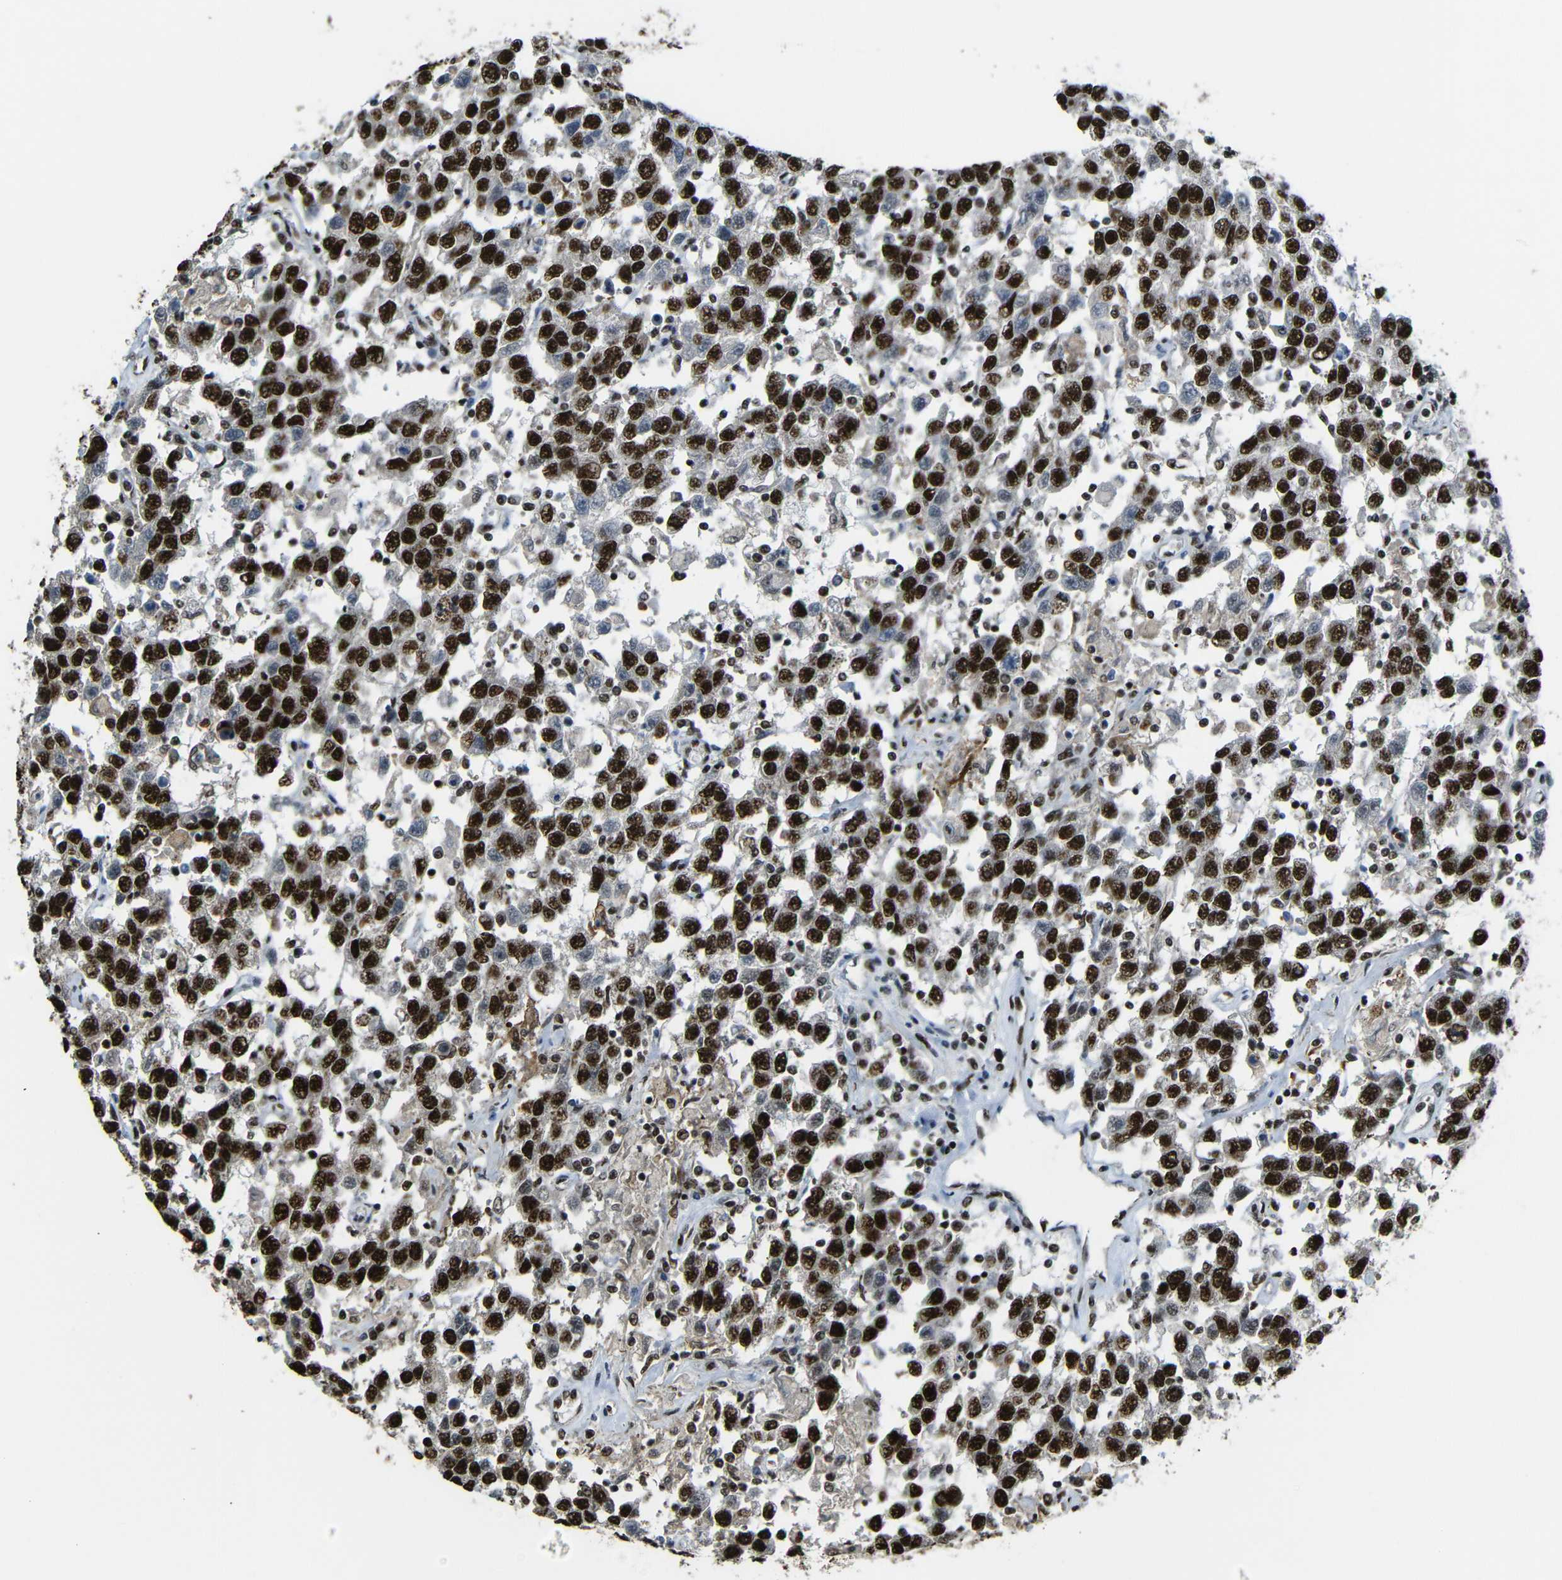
{"staining": {"intensity": "strong", "quantity": ">75%", "location": "cytoplasmic/membranous,nuclear"}, "tissue": "testis cancer", "cell_type": "Tumor cells", "image_type": "cancer", "snomed": [{"axis": "morphology", "description": "Seminoma, NOS"}, {"axis": "topography", "description": "Testis"}], "caption": "A histopathology image showing strong cytoplasmic/membranous and nuclear staining in approximately >75% of tumor cells in seminoma (testis), as visualized by brown immunohistochemical staining.", "gene": "TCF7L2", "patient": {"sex": "male", "age": 41}}